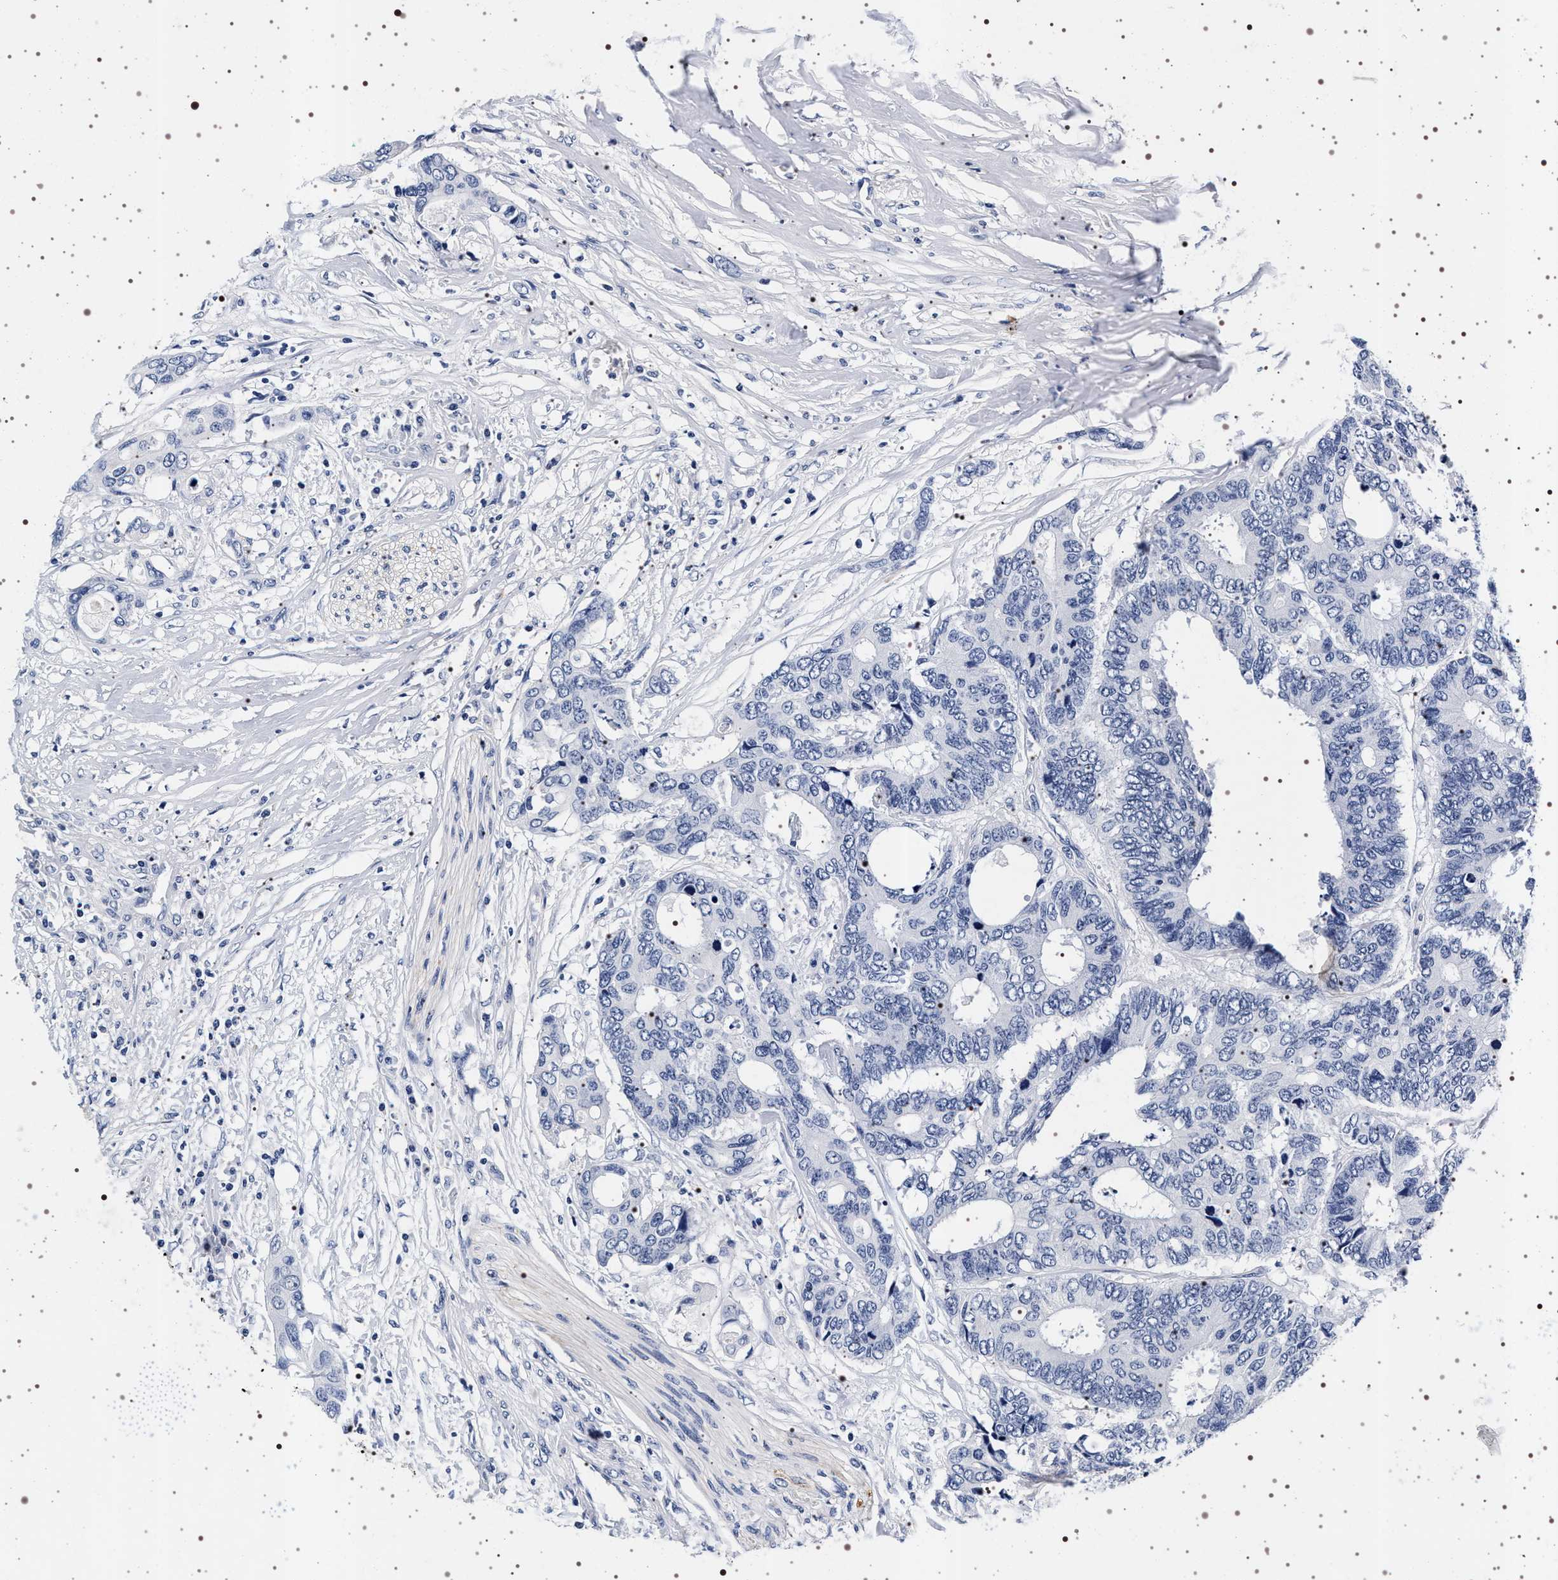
{"staining": {"intensity": "negative", "quantity": "none", "location": "none"}, "tissue": "colorectal cancer", "cell_type": "Tumor cells", "image_type": "cancer", "snomed": [{"axis": "morphology", "description": "Adenocarcinoma, NOS"}, {"axis": "topography", "description": "Rectum"}], "caption": "This is an immunohistochemistry micrograph of human adenocarcinoma (colorectal). There is no expression in tumor cells.", "gene": "SYN1", "patient": {"sex": "male", "age": 55}}